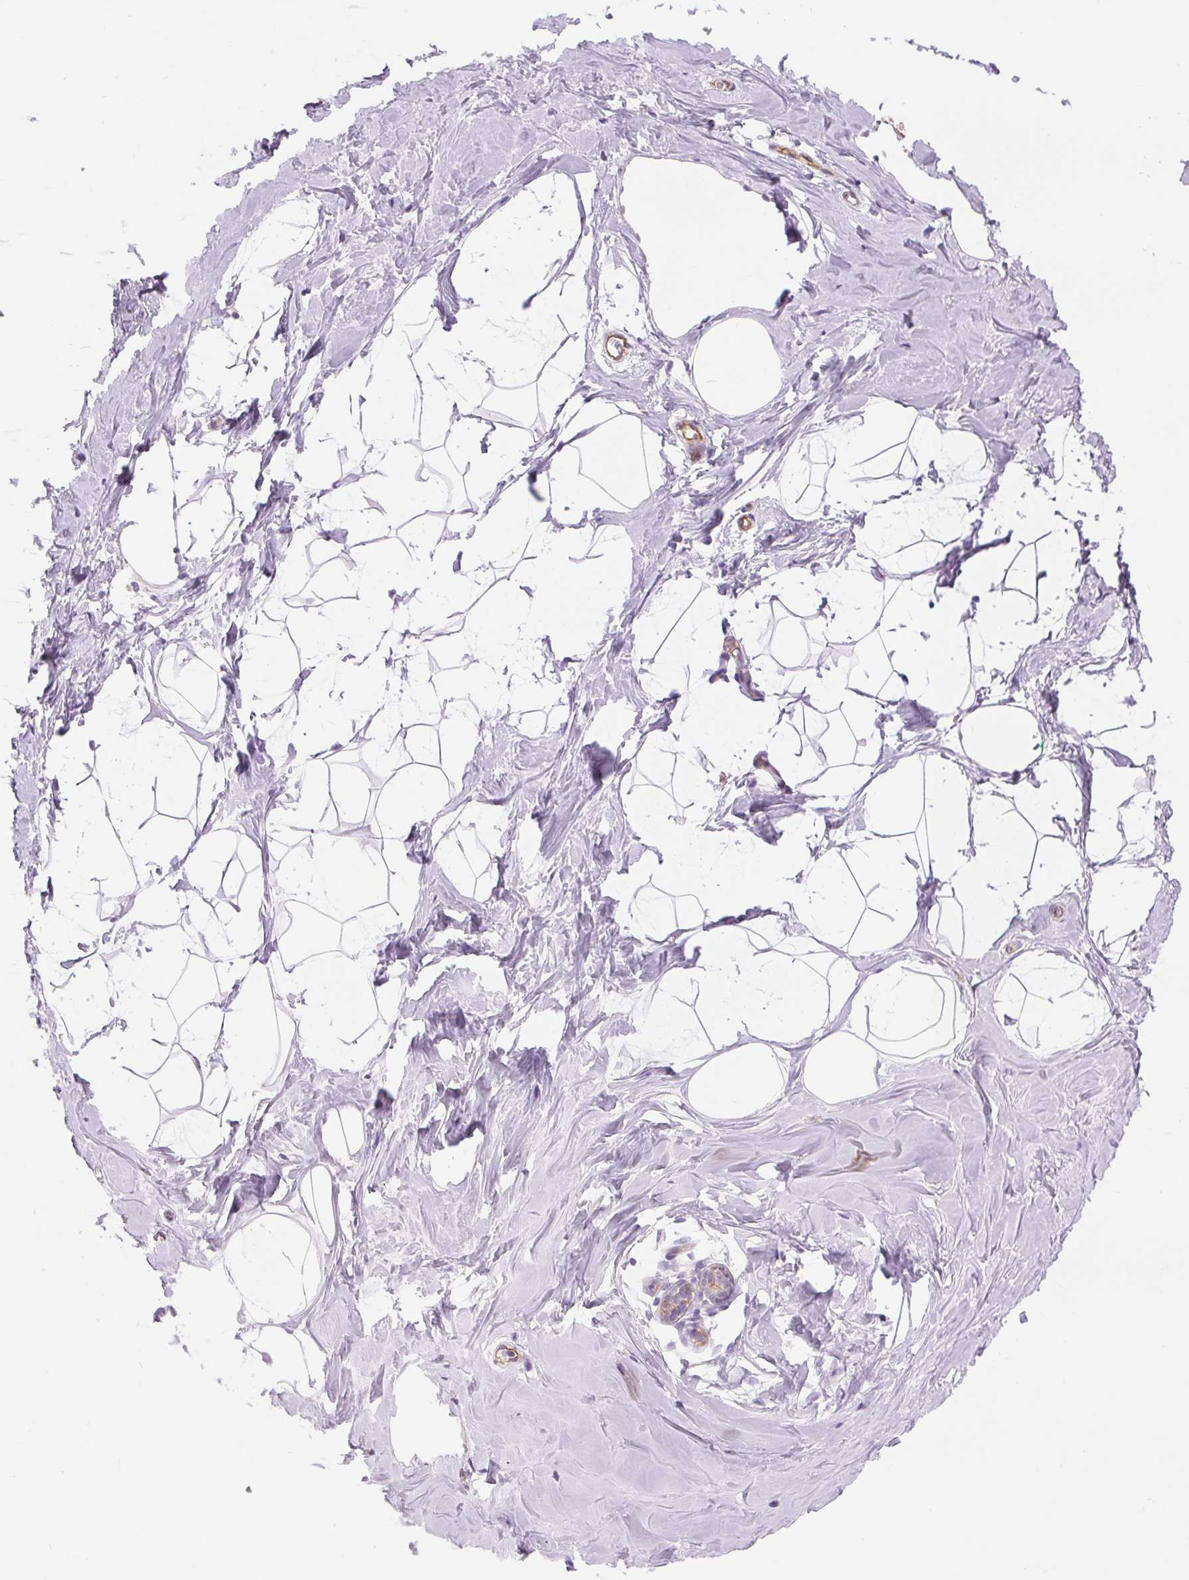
{"staining": {"intensity": "negative", "quantity": "none", "location": "none"}, "tissue": "breast", "cell_type": "Adipocytes", "image_type": "normal", "snomed": [{"axis": "morphology", "description": "Normal tissue, NOS"}, {"axis": "topography", "description": "Breast"}], "caption": "Immunohistochemistry (IHC) of unremarkable breast displays no staining in adipocytes. Brightfield microscopy of immunohistochemistry stained with DAB (brown) and hematoxylin (blue), captured at high magnification.", "gene": "DIXDC1", "patient": {"sex": "female", "age": 32}}